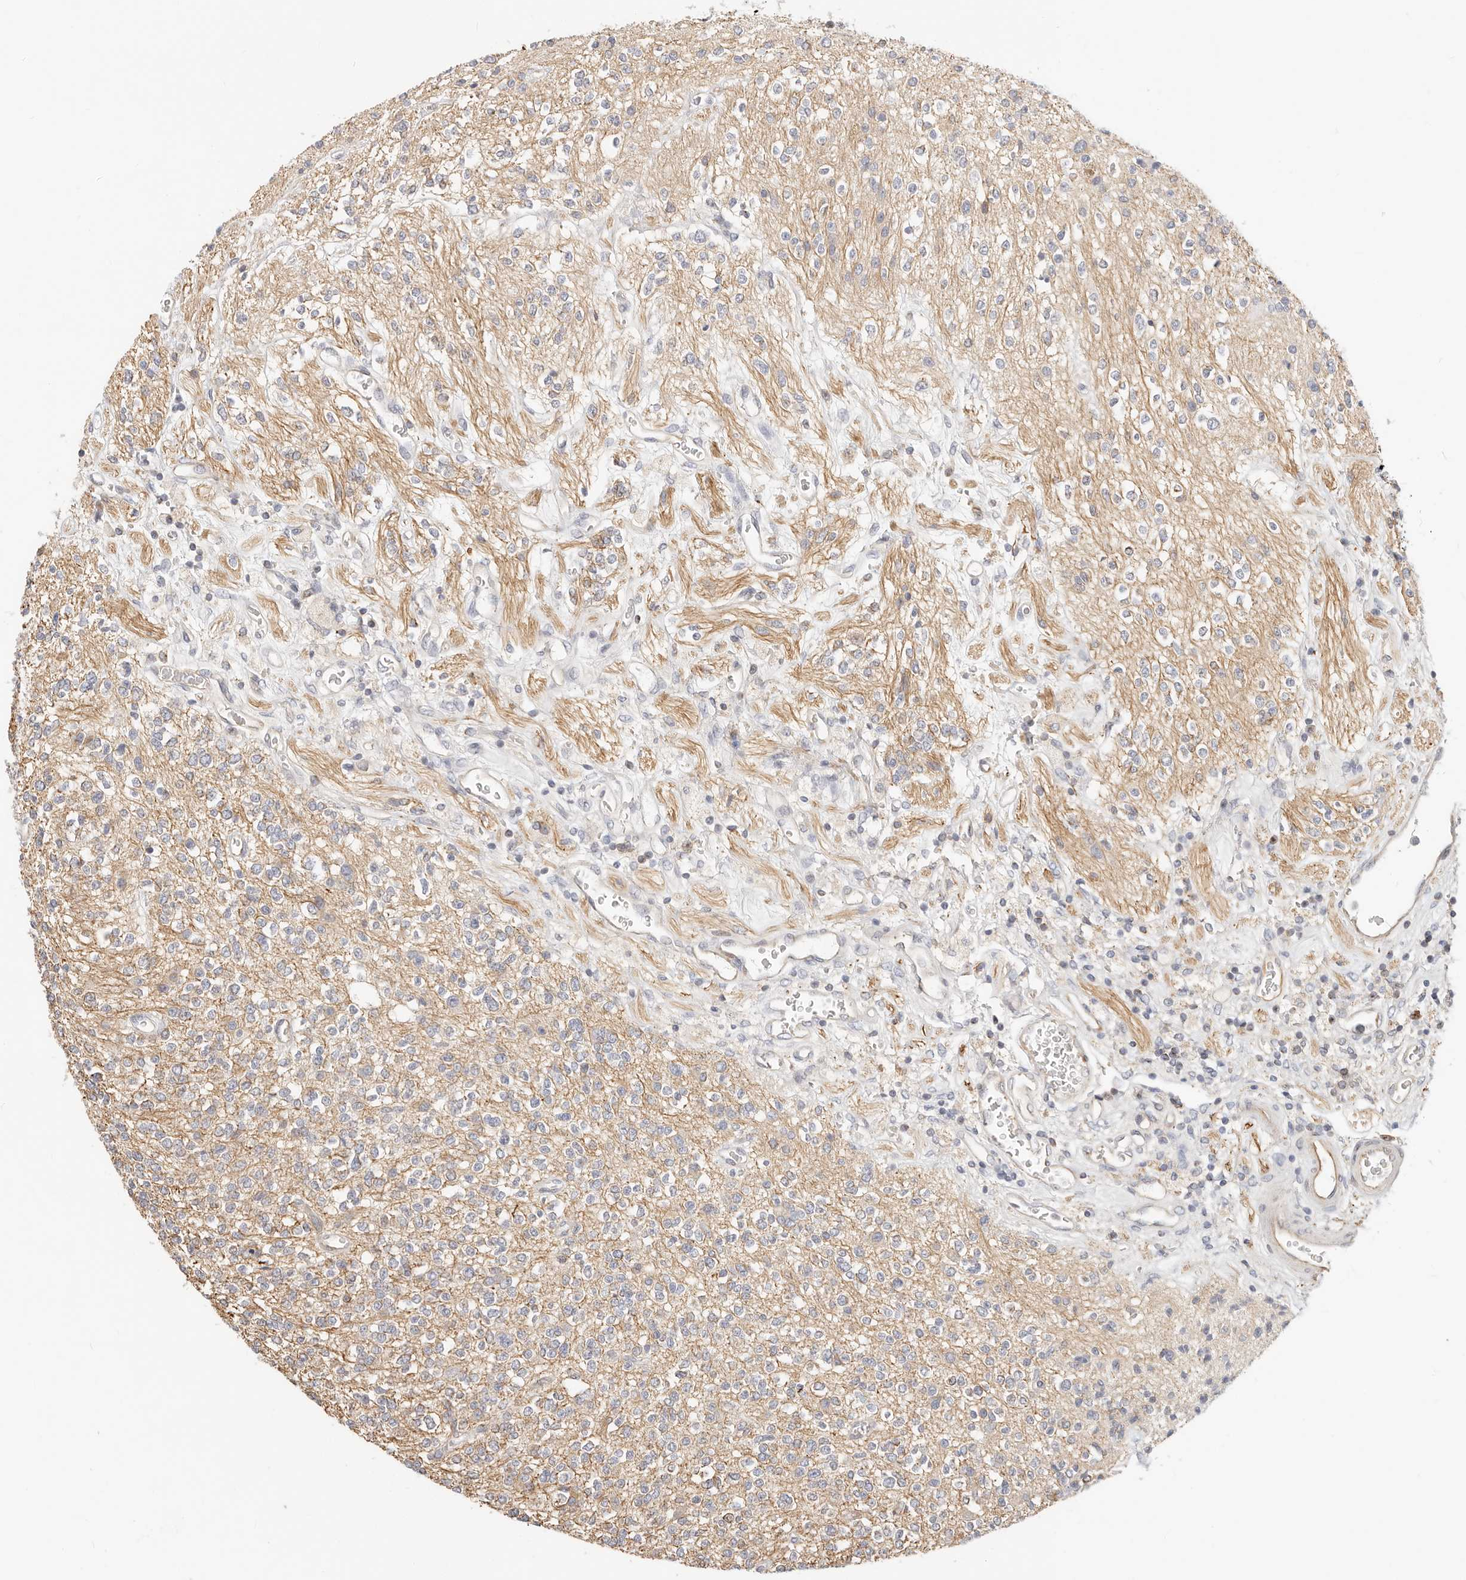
{"staining": {"intensity": "weak", "quantity": "<25%", "location": "cytoplasmic/membranous"}, "tissue": "glioma", "cell_type": "Tumor cells", "image_type": "cancer", "snomed": [{"axis": "morphology", "description": "Glioma, malignant, High grade"}, {"axis": "topography", "description": "Brain"}], "caption": "IHC micrograph of human glioma stained for a protein (brown), which shows no staining in tumor cells.", "gene": "DTNBP1", "patient": {"sex": "male", "age": 34}}